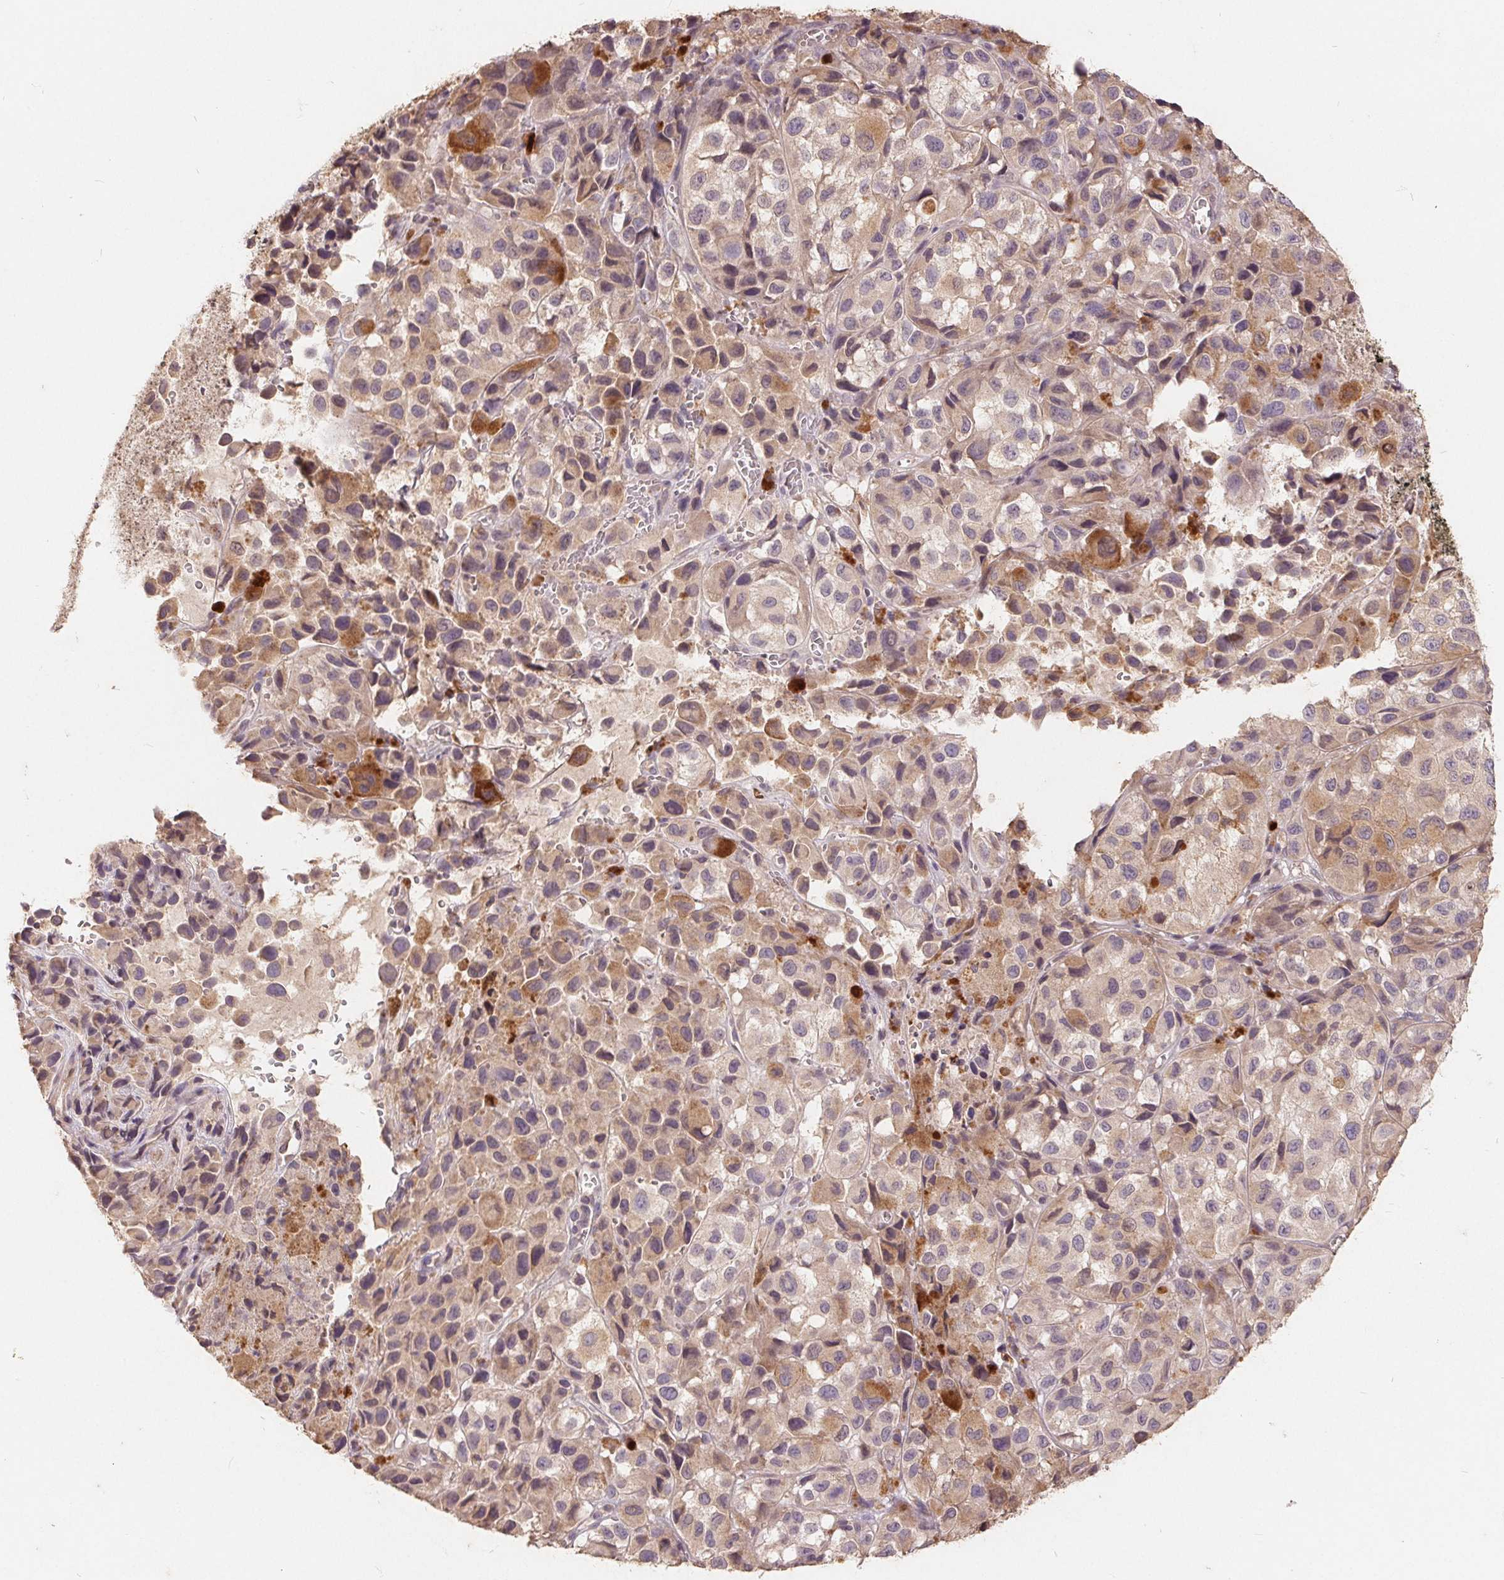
{"staining": {"intensity": "weak", "quantity": "25%-75%", "location": "cytoplasmic/membranous"}, "tissue": "melanoma", "cell_type": "Tumor cells", "image_type": "cancer", "snomed": [{"axis": "morphology", "description": "Malignant melanoma, NOS"}, {"axis": "topography", "description": "Skin"}], "caption": "Protein analysis of melanoma tissue displays weak cytoplasmic/membranous expression in about 25%-75% of tumor cells.", "gene": "CDIPT", "patient": {"sex": "male", "age": 93}}